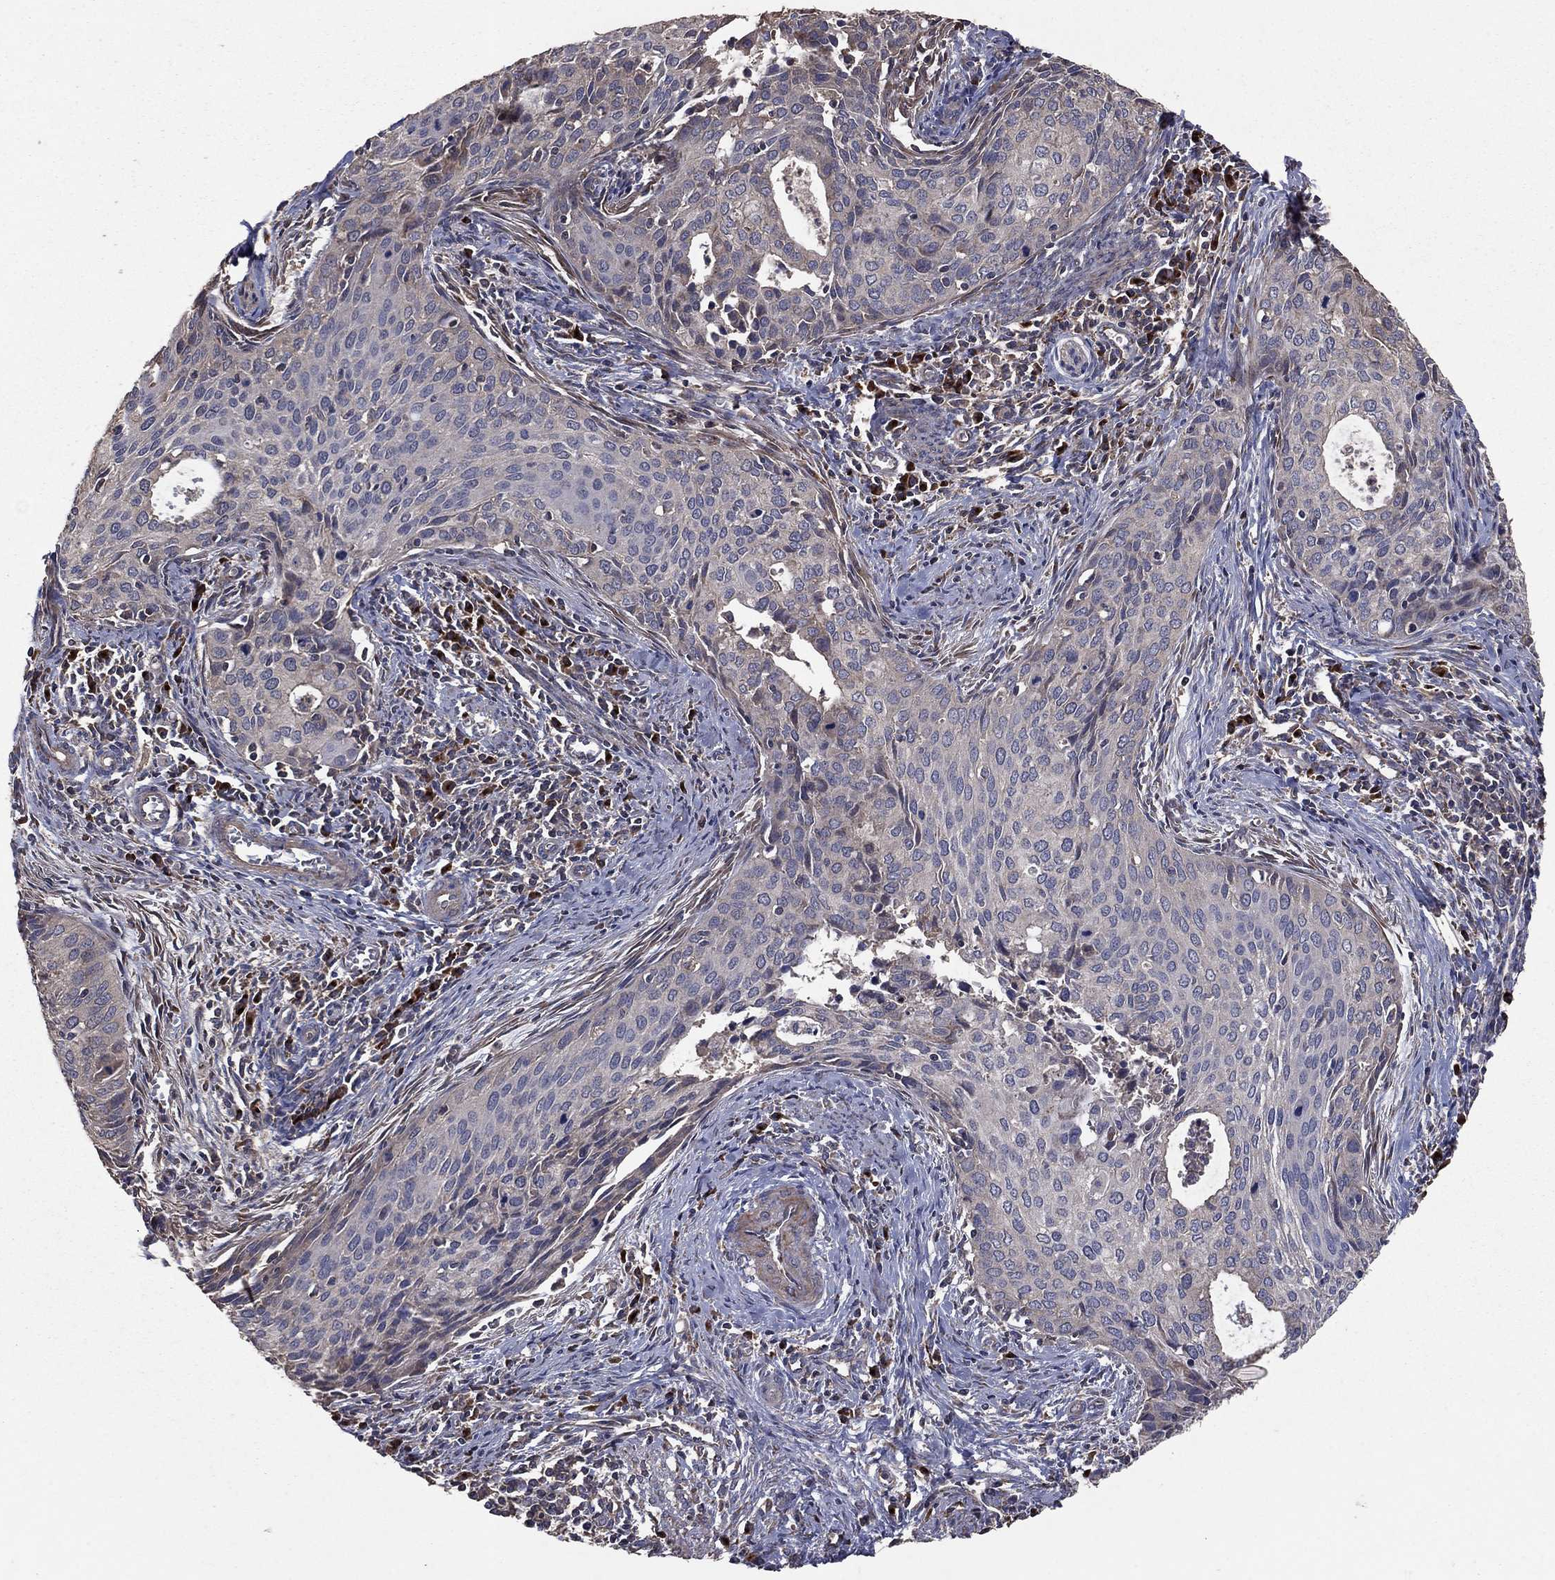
{"staining": {"intensity": "negative", "quantity": "none", "location": "none"}, "tissue": "cervical cancer", "cell_type": "Tumor cells", "image_type": "cancer", "snomed": [{"axis": "morphology", "description": "Squamous cell carcinoma, NOS"}, {"axis": "topography", "description": "Cervix"}], "caption": "Squamous cell carcinoma (cervical) stained for a protein using IHC reveals no staining tumor cells.", "gene": "FLT4", "patient": {"sex": "female", "age": 29}}